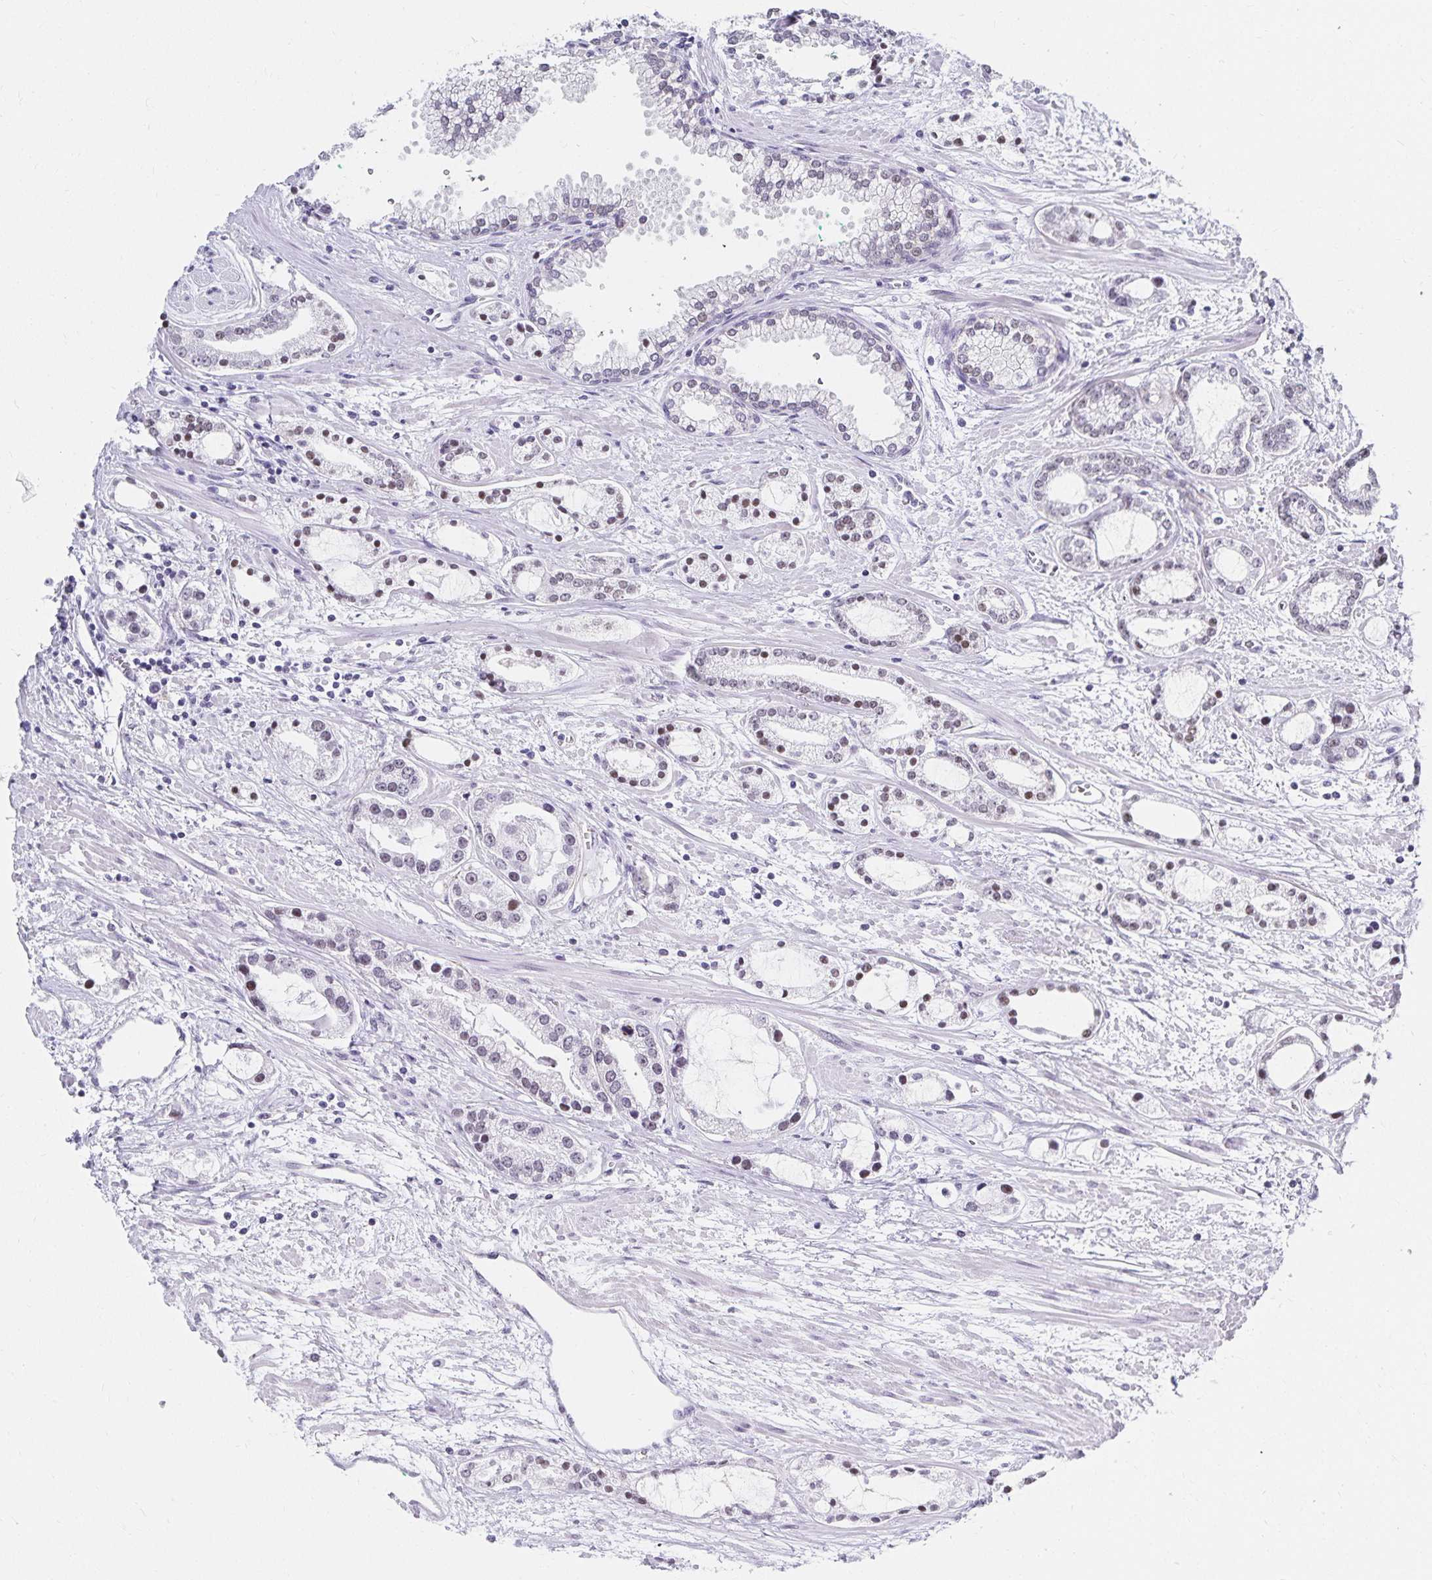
{"staining": {"intensity": "weak", "quantity": "<25%", "location": "nuclear"}, "tissue": "prostate cancer", "cell_type": "Tumor cells", "image_type": "cancer", "snomed": [{"axis": "morphology", "description": "Adenocarcinoma, Medium grade"}, {"axis": "topography", "description": "Prostate"}], "caption": "This is a histopathology image of IHC staining of prostate medium-grade adenocarcinoma, which shows no expression in tumor cells. (Immunohistochemistry, brightfield microscopy, high magnification).", "gene": "C20orf85", "patient": {"sex": "male", "age": 57}}